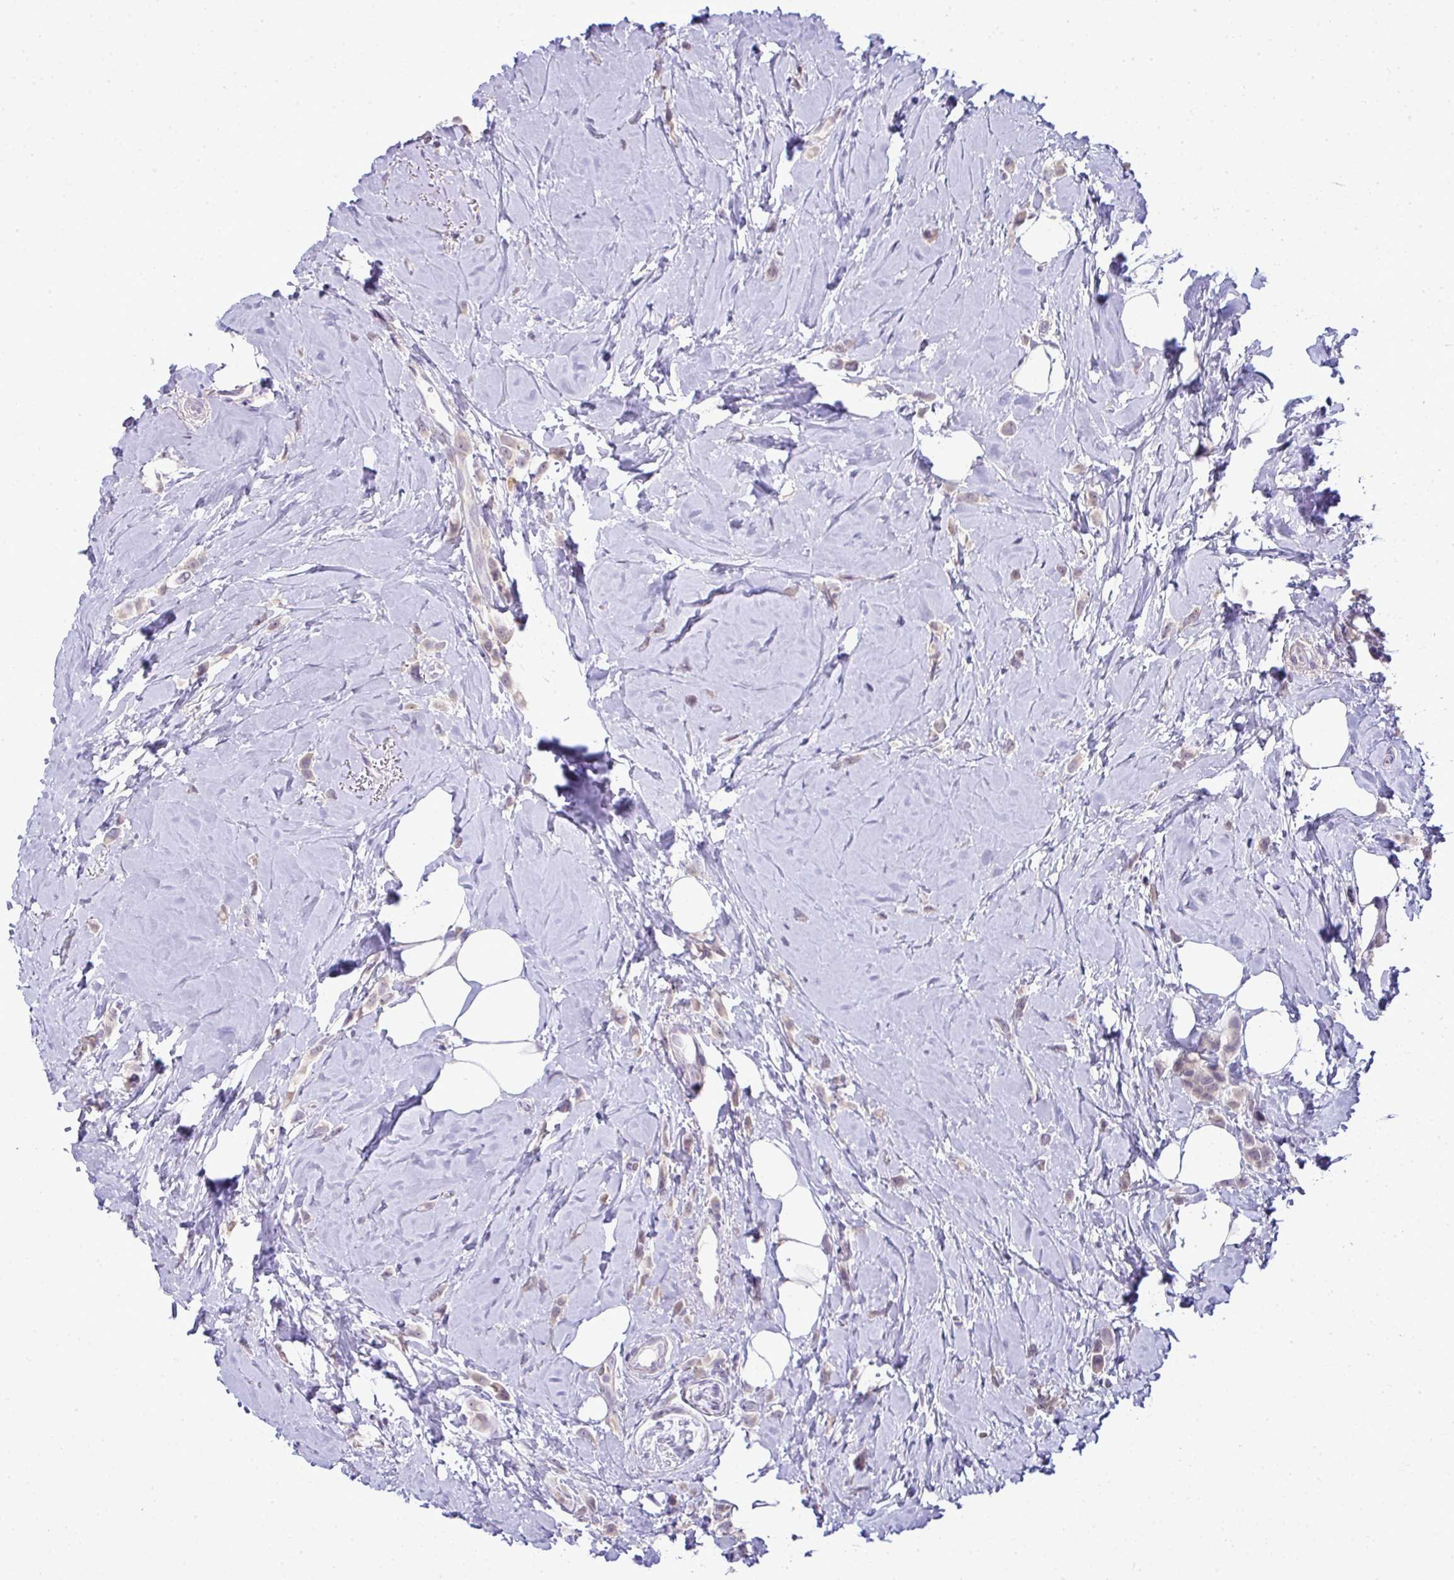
{"staining": {"intensity": "weak", "quantity": "<25%", "location": "cytoplasmic/membranous"}, "tissue": "breast cancer", "cell_type": "Tumor cells", "image_type": "cancer", "snomed": [{"axis": "morphology", "description": "Lobular carcinoma"}, {"axis": "topography", "description": "Breast"}], "caption": "Human lobular carcinoma (breast) stained for a protein using IHC displays no positivity in tumor cells.", "gene": "CMPK1", "patient": {"sex": "female", "age": 66}}